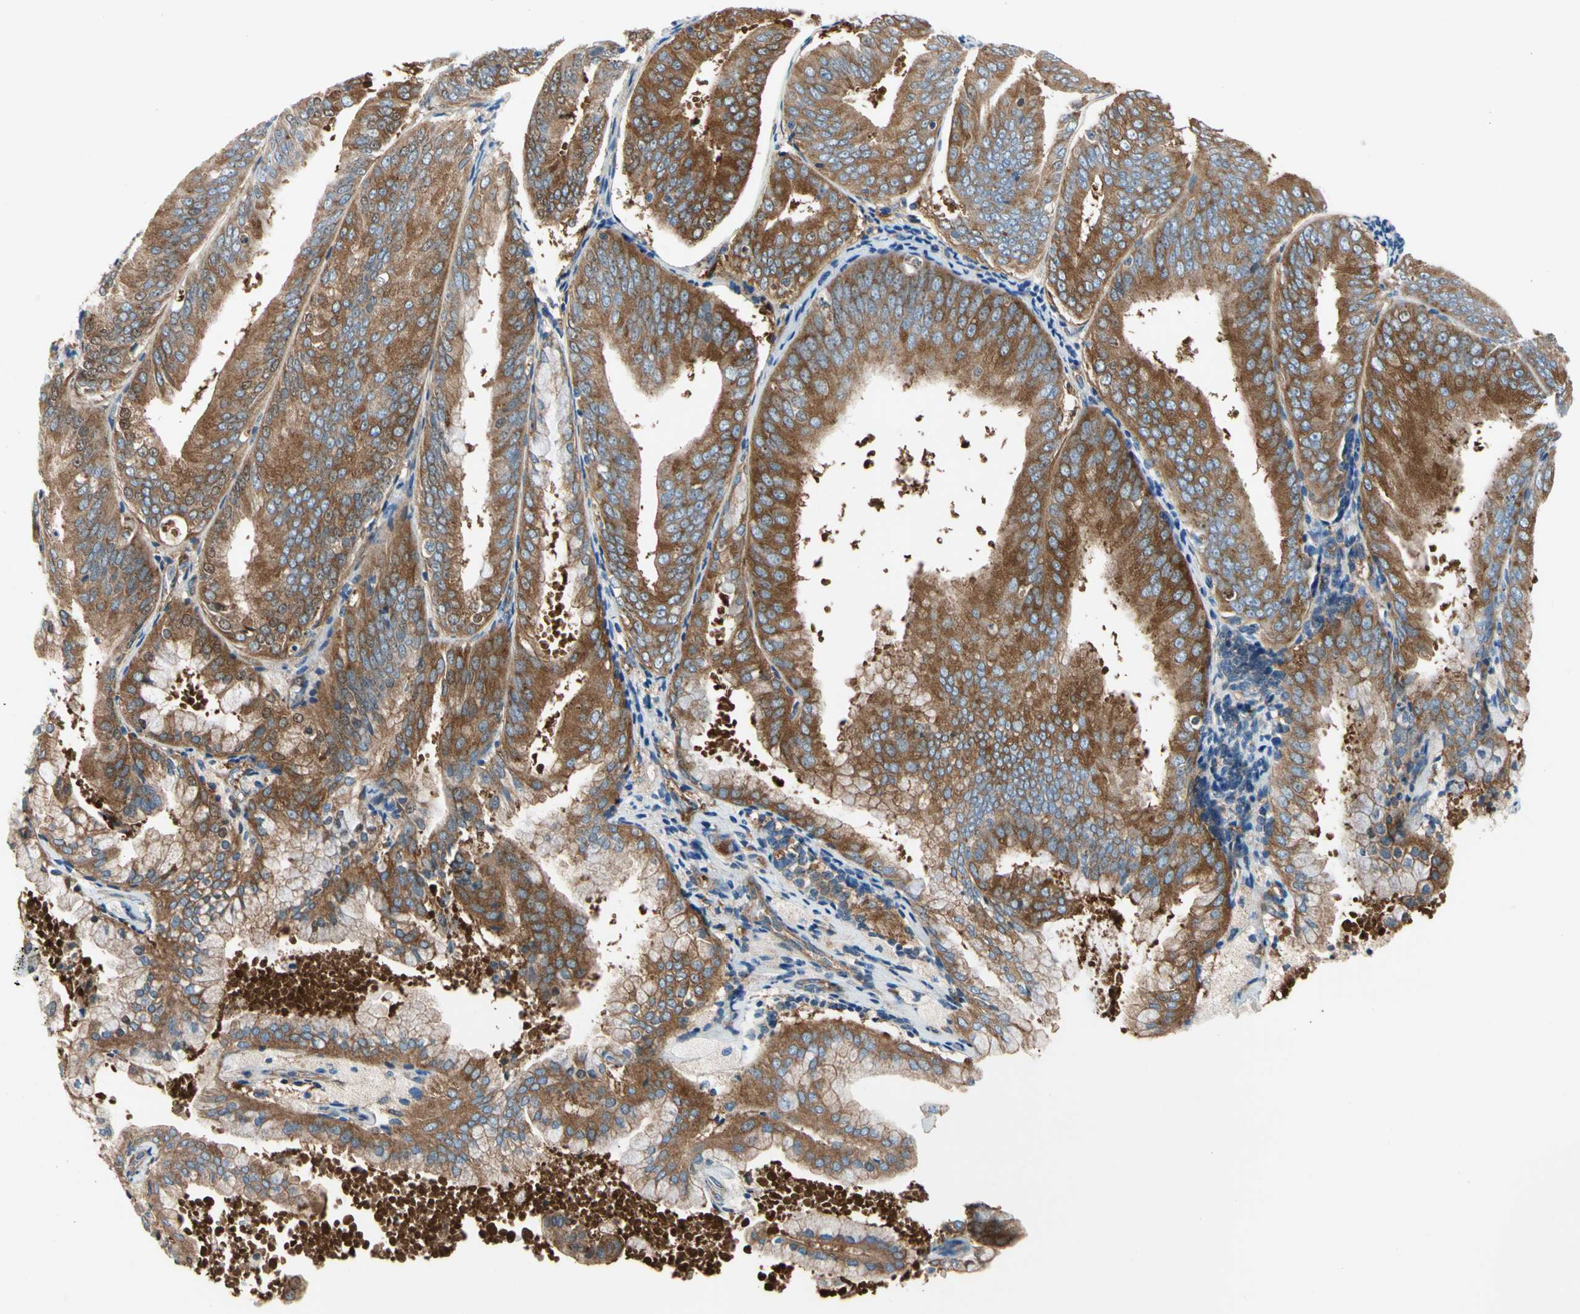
{"staining": {"intensity": "strong", "quantity": ">75%", "location": "cytoplasmic/membranous"}, "tissue": "endometrial cancer", "cell_type": "Tumor cells", "image_type": "cancer", "snomed": [{"axis": "morphology", "description": "Adenocarcinoma, NOS"}, {"axis": "topography", "description": "Endometrium"}], "caption": "Immunohistochemical staining of human endometrial cancer reveals high levels of strong cytoplasmic/membranous staining in about >75% of tumor cells. (DAB (3,3'-diaminobenzidine) = brown stain, brightfield microscopy at high magnification).", "gene": "GPHN", "patient": {"sex": "female", "age": 63}}